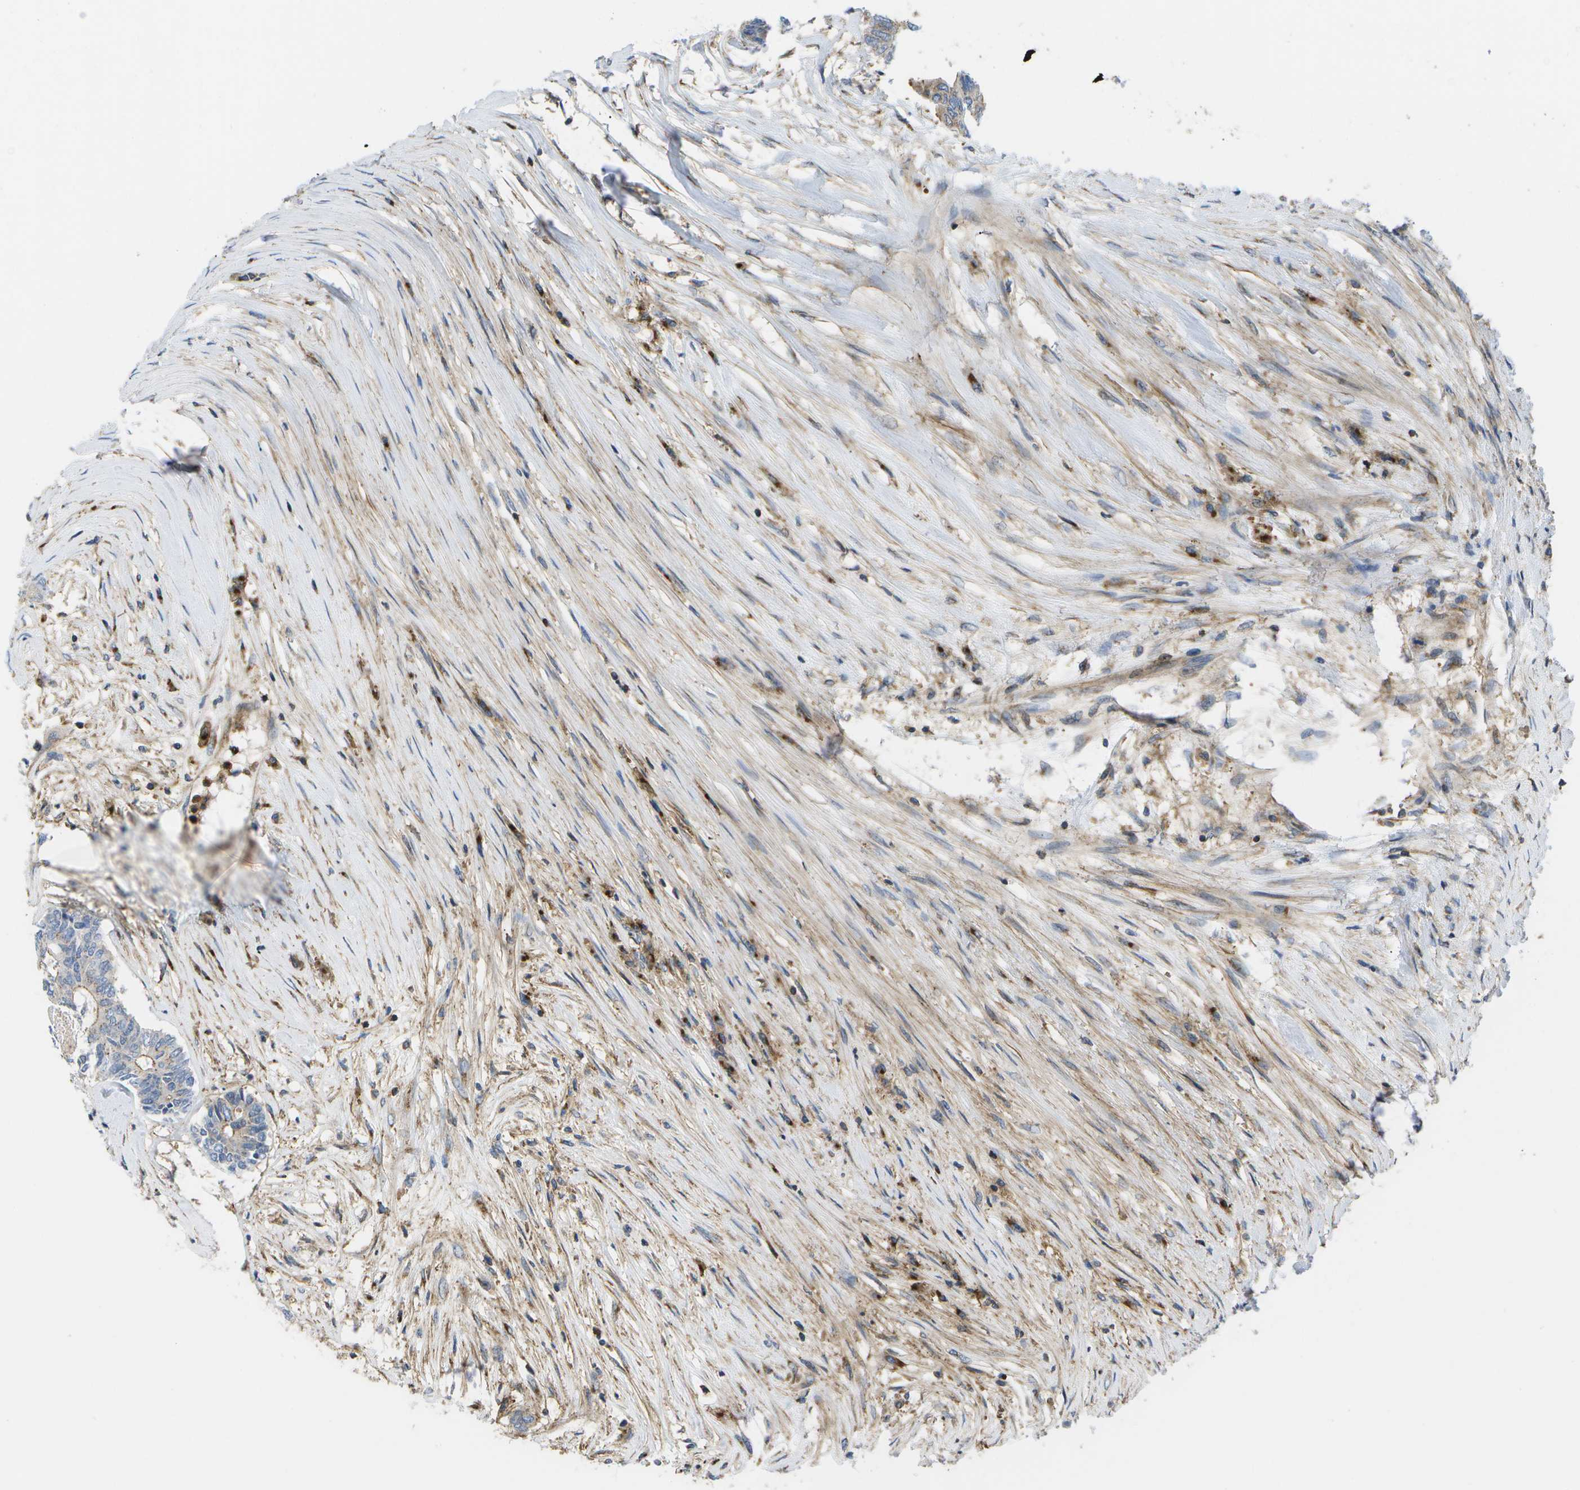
{"staining": {"intensity": "negative", "quantity": "none", "location": "none"}, "tissue": "colorectal cancer", "cell_type": "Tumor cells", "image_type": "cancer", "snomed": [{"axis": "morphology", "description": "Adenocarcinoma, NOS"}, {"axis": "topography", "description": "Rectum"}], "caption": "DAB immunohistochemical staining of human colorectal cancer displays no significant staining in tumor cells. The staining was performed using DAB to visualize the protein expression in brown, while the nuclei were stained in blue with hematoxylin (Magnification: 20x).", "gene": "BST2", "patient": {"sex": "male", "age": 63}}